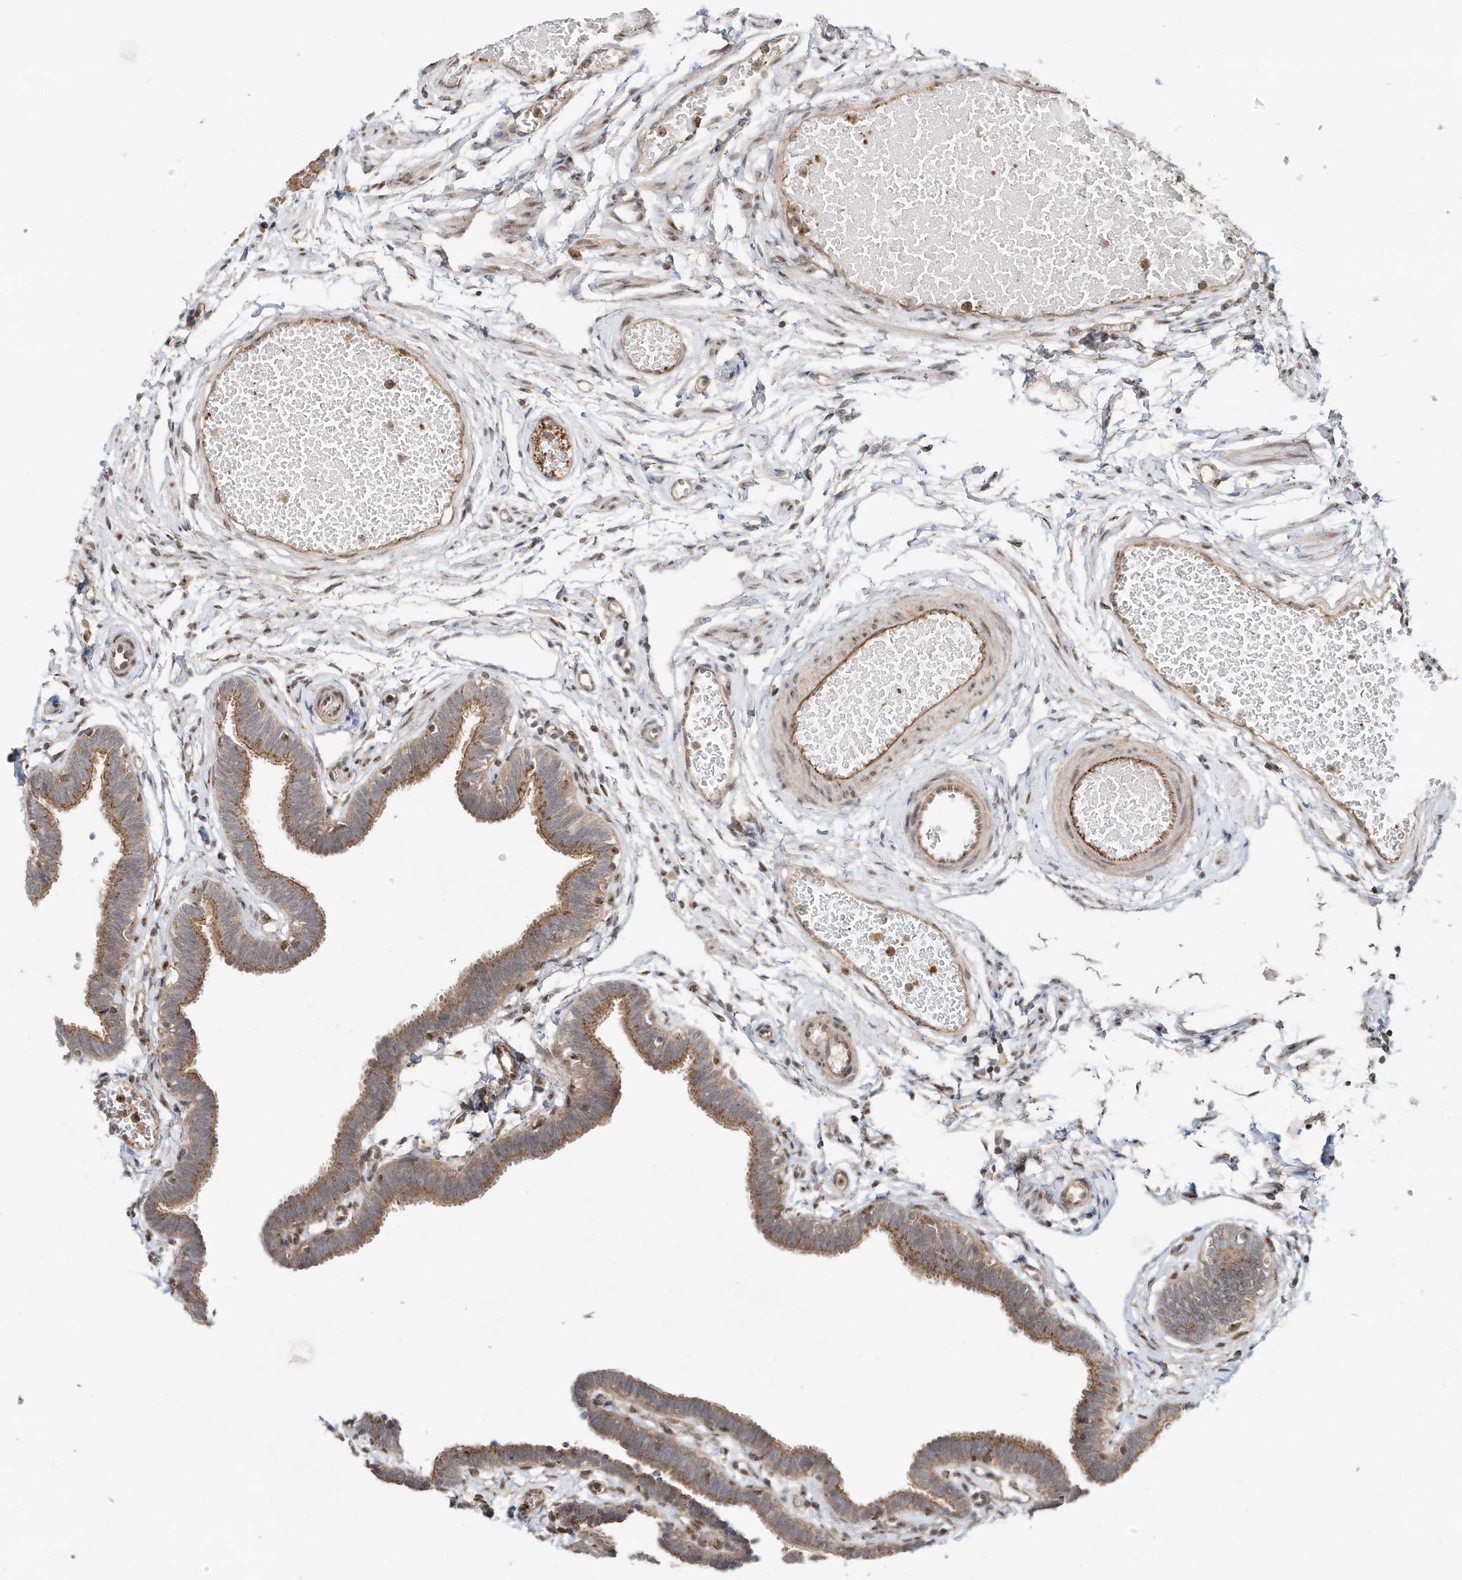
{"staining": {"intensity": "moderate", "quantity": ">75%", "location": "cytoplasmic/membranous"}, "tissue": "fallopian tube", "cell_type": "Glandular cells", "image_type": "normal", "snomed": [{"axis": "morphology", "description": "Normal tissue, NOS"}, {"axis": "topography", "description": "Fallopian tube"}, {"axis": "topography", "description": "Ovary"}], "caption": "Brown immunohistochemical staining in normal human fallopian tube reveals moderate cytoplasmic/membranous staining in about >75% of glandular cells.", "gene": "CUX1", "patient": {"sex": "female", "age": 23}}